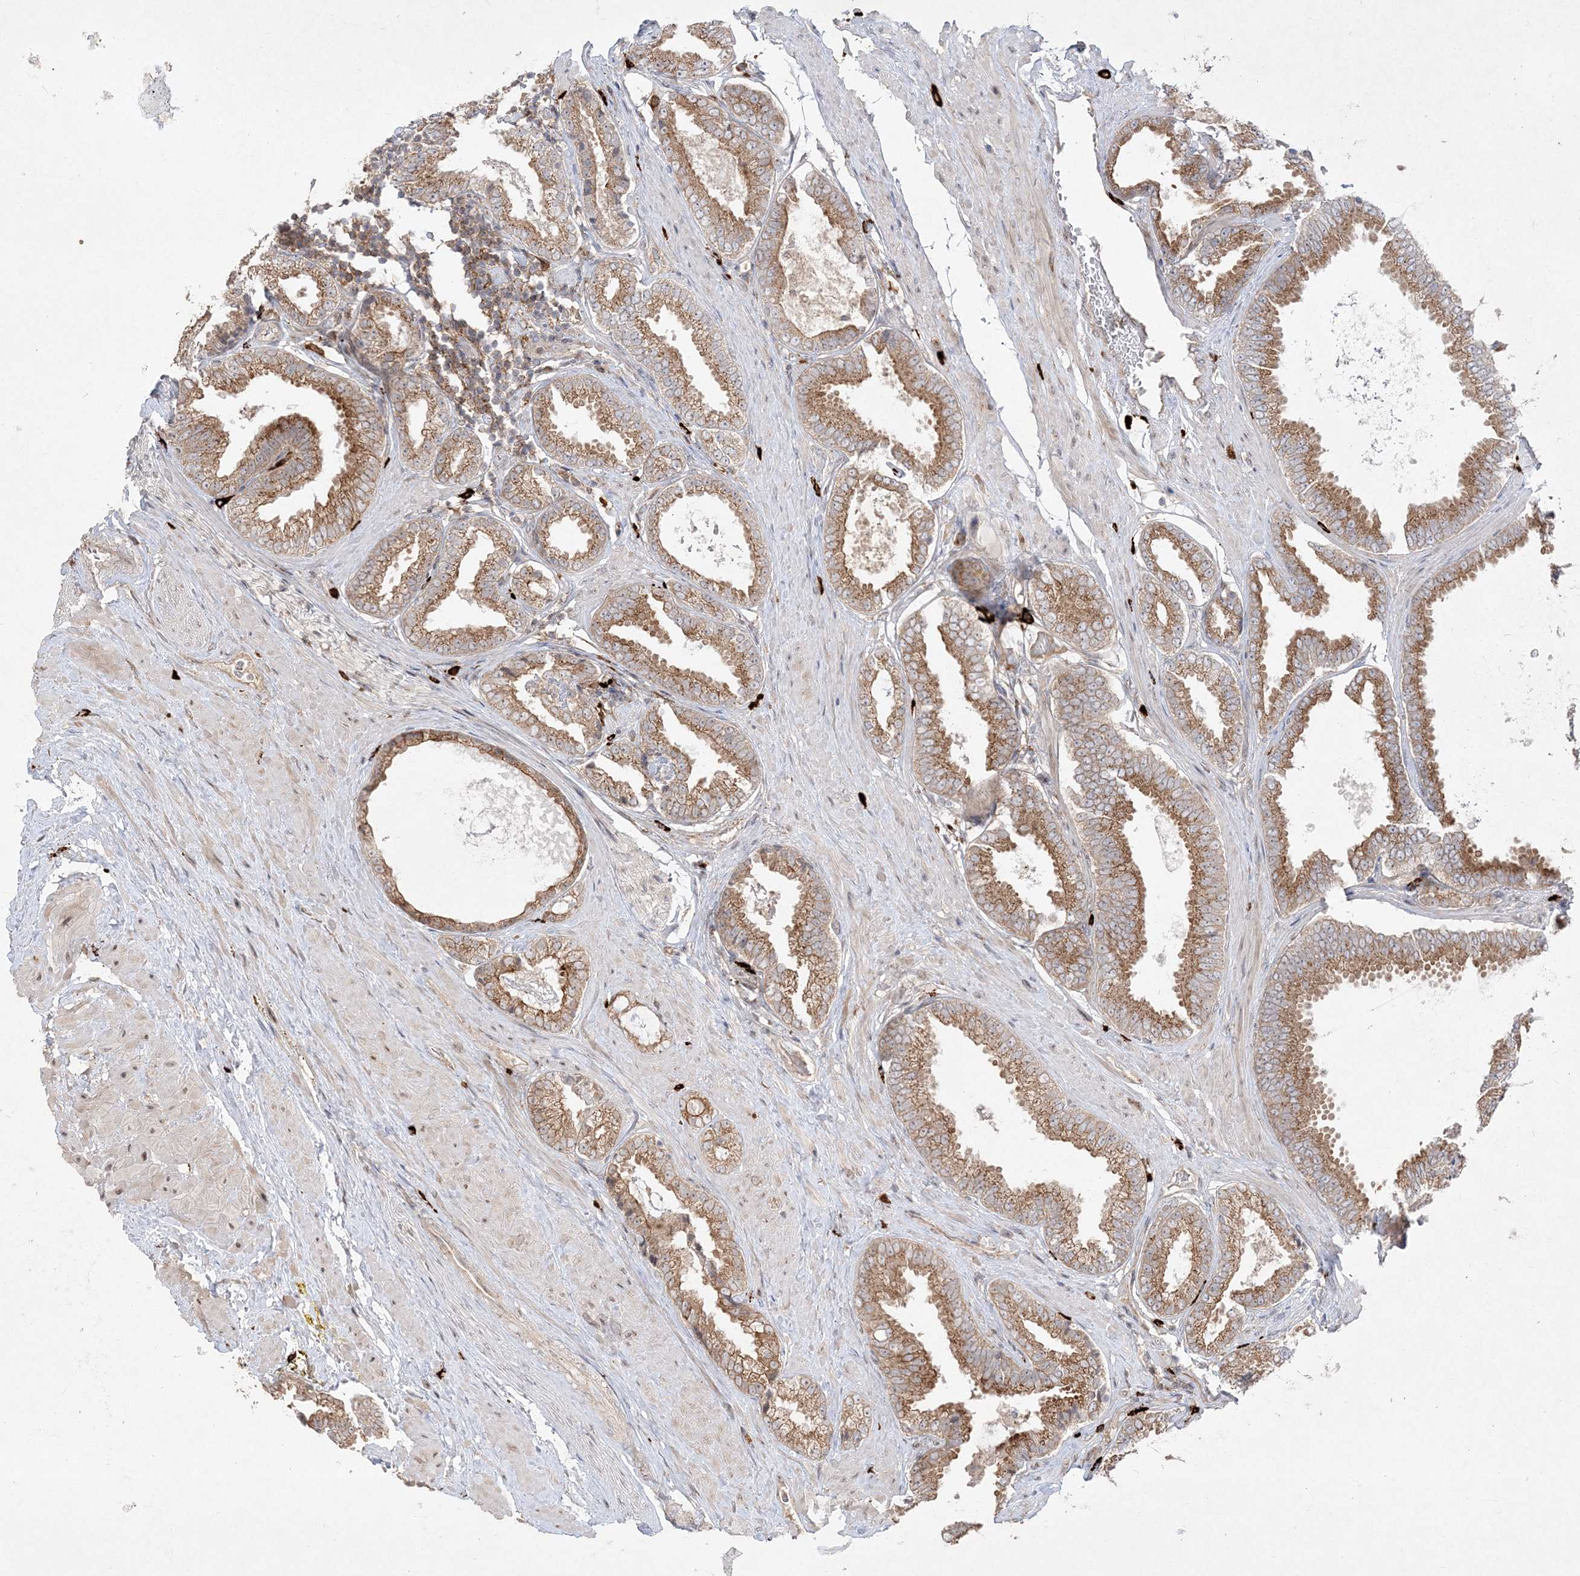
{"staining": {"intensity": "moderate", "quantity": ">75%", "location": "cytoplasmic/membranous"}, "tissue": "prostate cancer", "cell_type": "Tumor cells", "image_type": "cancer", "snomed": [{"axis": "morphology", "description": "Normal tissue, NOS"}, {"axis": "morphology", "description": "Adenocarcinoma, Low grade"}, {"axis": "topography", "description": "Prostate"}, {"axis": "topography", "description": "Peripheral nerve tissue"}], "caption": "Human prostate cancer stained with a brown dye displays moderate cytoplasmic/membranous positive expression in approximately >75% of tumor cells.", "gene": "CLNK", "patient": {"sex": "male", "age": 71}}